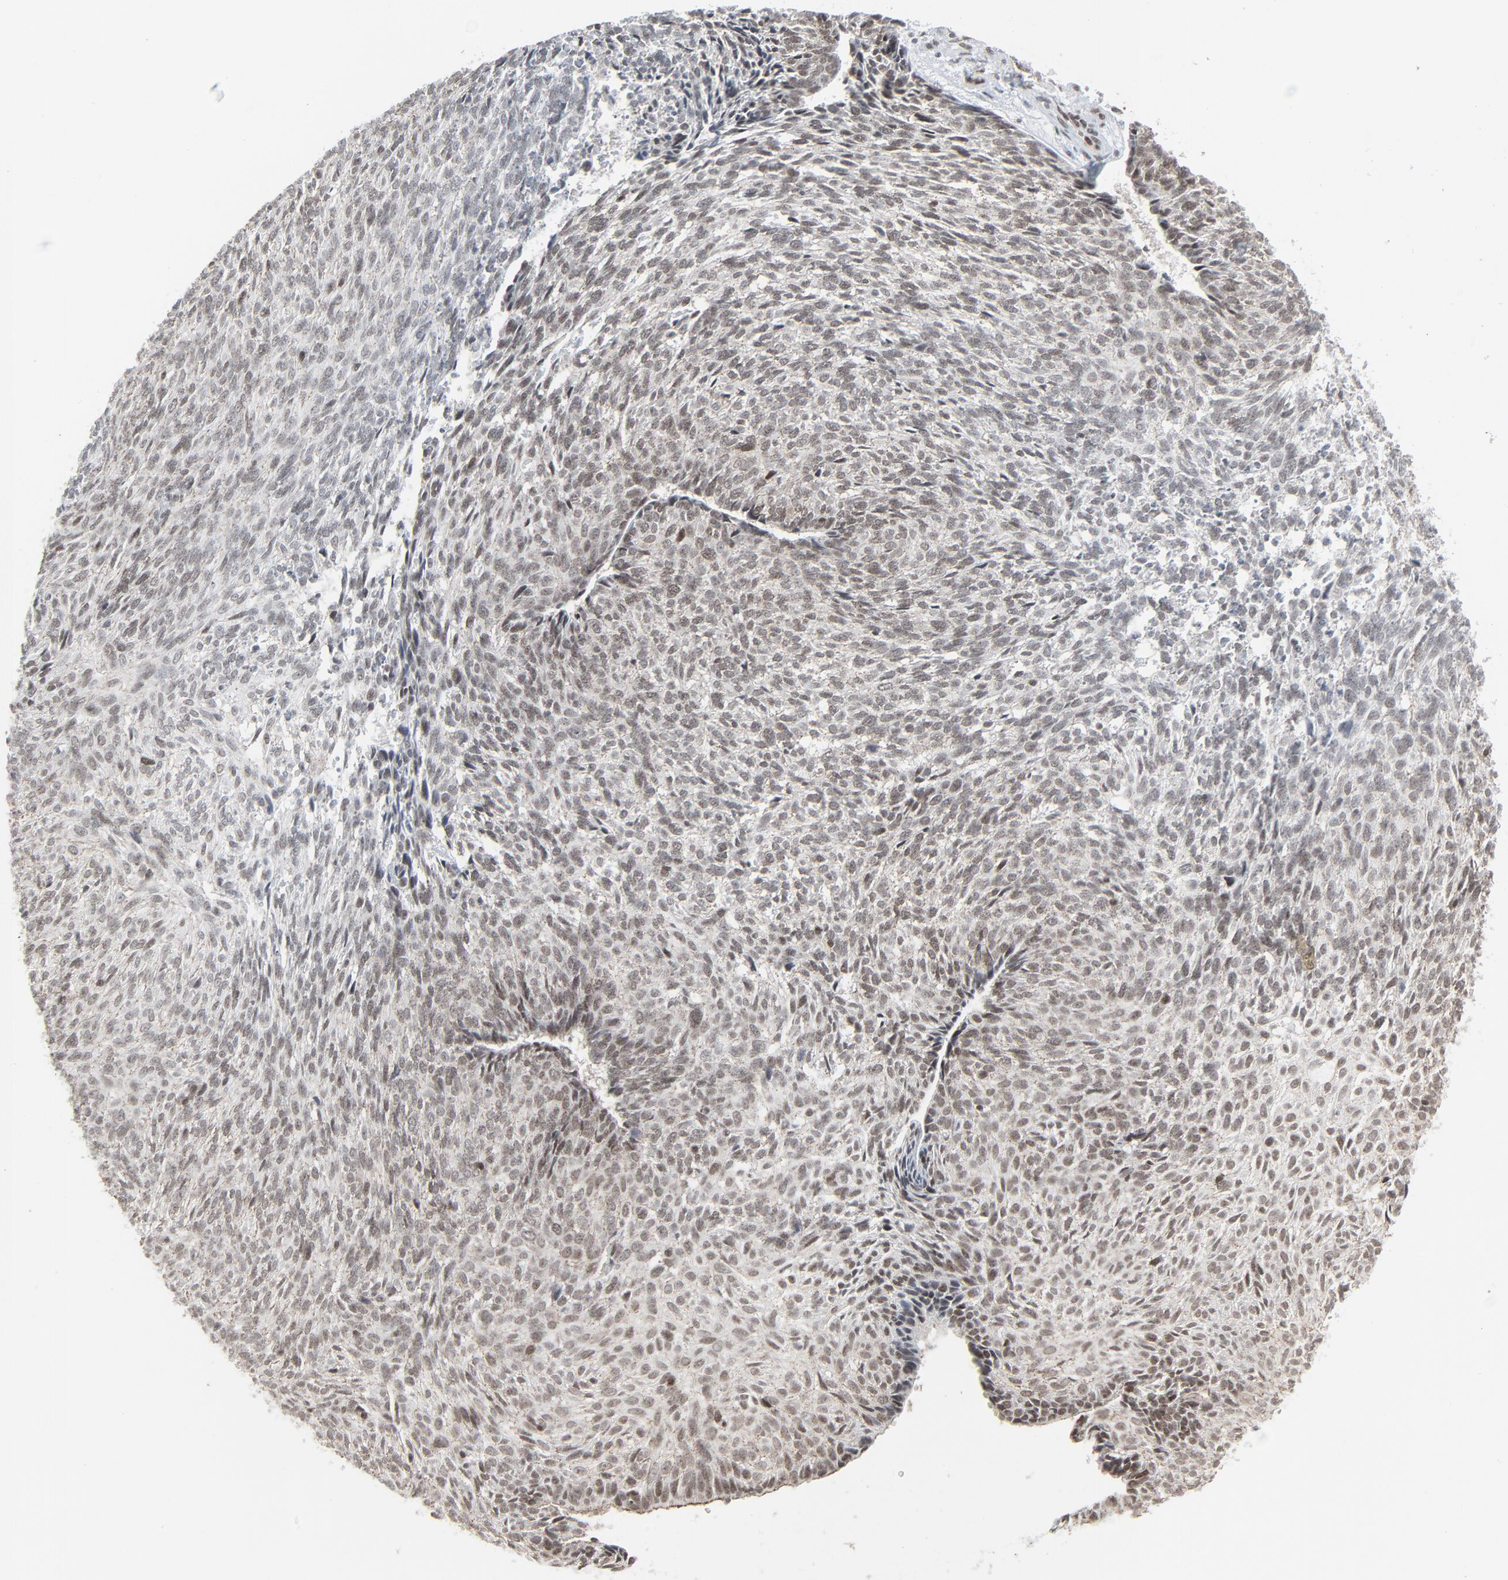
{"staining": {"intensity": "weak", "quantity": ">75%", "location": "nuclear"}, "tissue": "skin cancer", "cell_type": "Tumor cells", "image_type": "cancer", "snomed": [{"axis": "morphology", "description": "Basal cell carcinoma"}, {"axis": "topography", "description": "Skin"}], "caption": "Immunohistochemistry (IHC) (DAB) staining of skin cancer displays weak nuclear protein staining in approximately >75% of tumor cells. (DAB (3,3'-diaminobenzidine) IHC, brown staining for protein, blue staining for nuclei).", "gene": "FBXO28", "patient": {"sex": "male", "age": 72}}